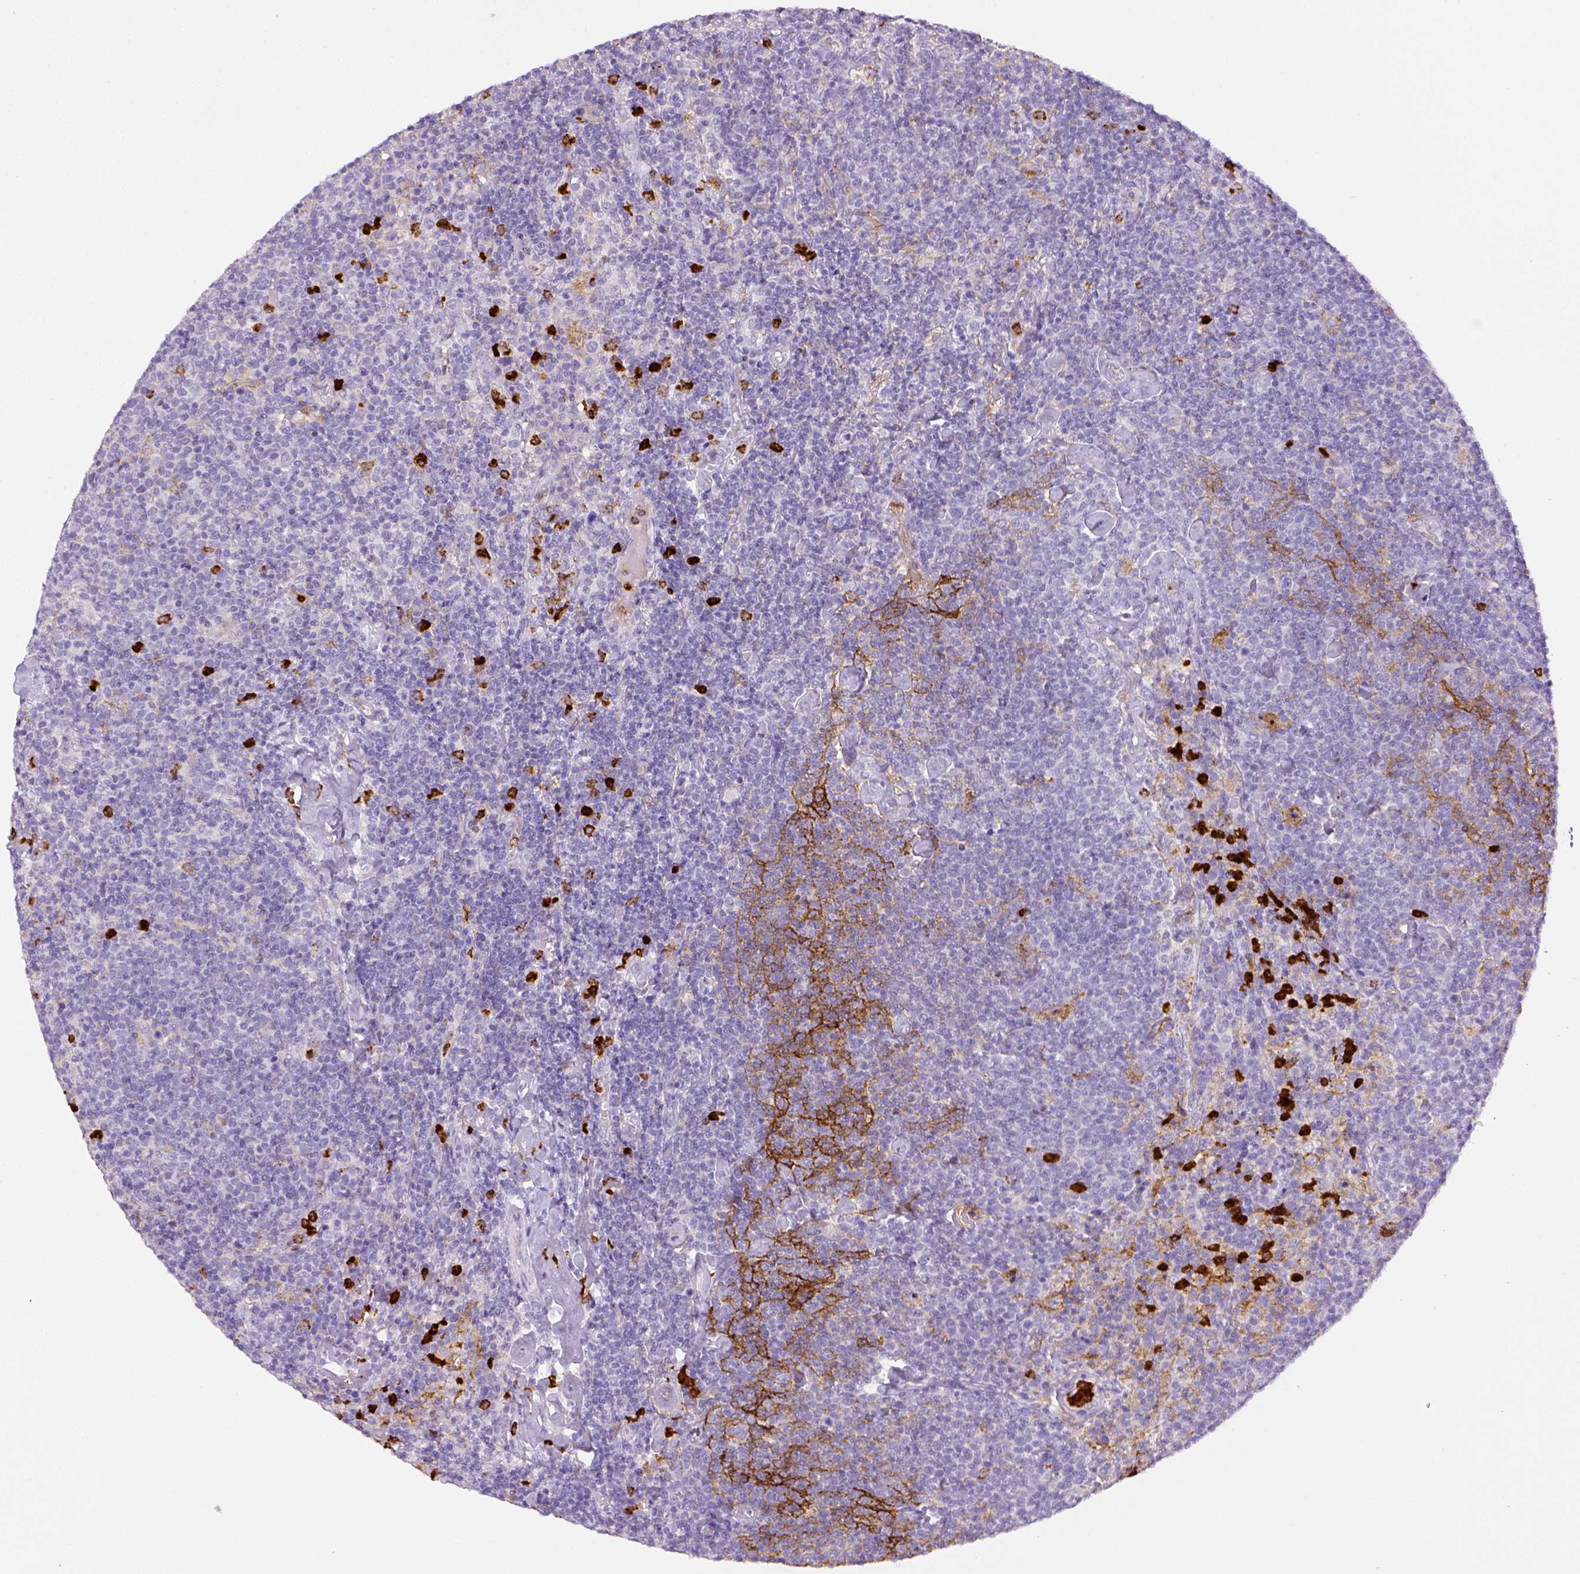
{"staining": {"intensity": "negative", "quantity": "none", "location": "none"}, "tissue": "lymphoma", "cell_type": "Tumor cells", "image_type": "cancer", "snomed": [{"axis": "morphology", "description": "Malignant lymphoma, non-Hodgkin's type, High grade"}, {"axis": "topography", "description": "Lymph node"}], "caption": "This photomicrograph is of high-grade malignant lymphoma, non-Hodgkin's type stained with IHC to label a protein in brown with the nuclei are counter-stained blue. There is no staining in tumor cells.", "gene": "ITGAM", "patient": {"sex": "male", "age": 61}}